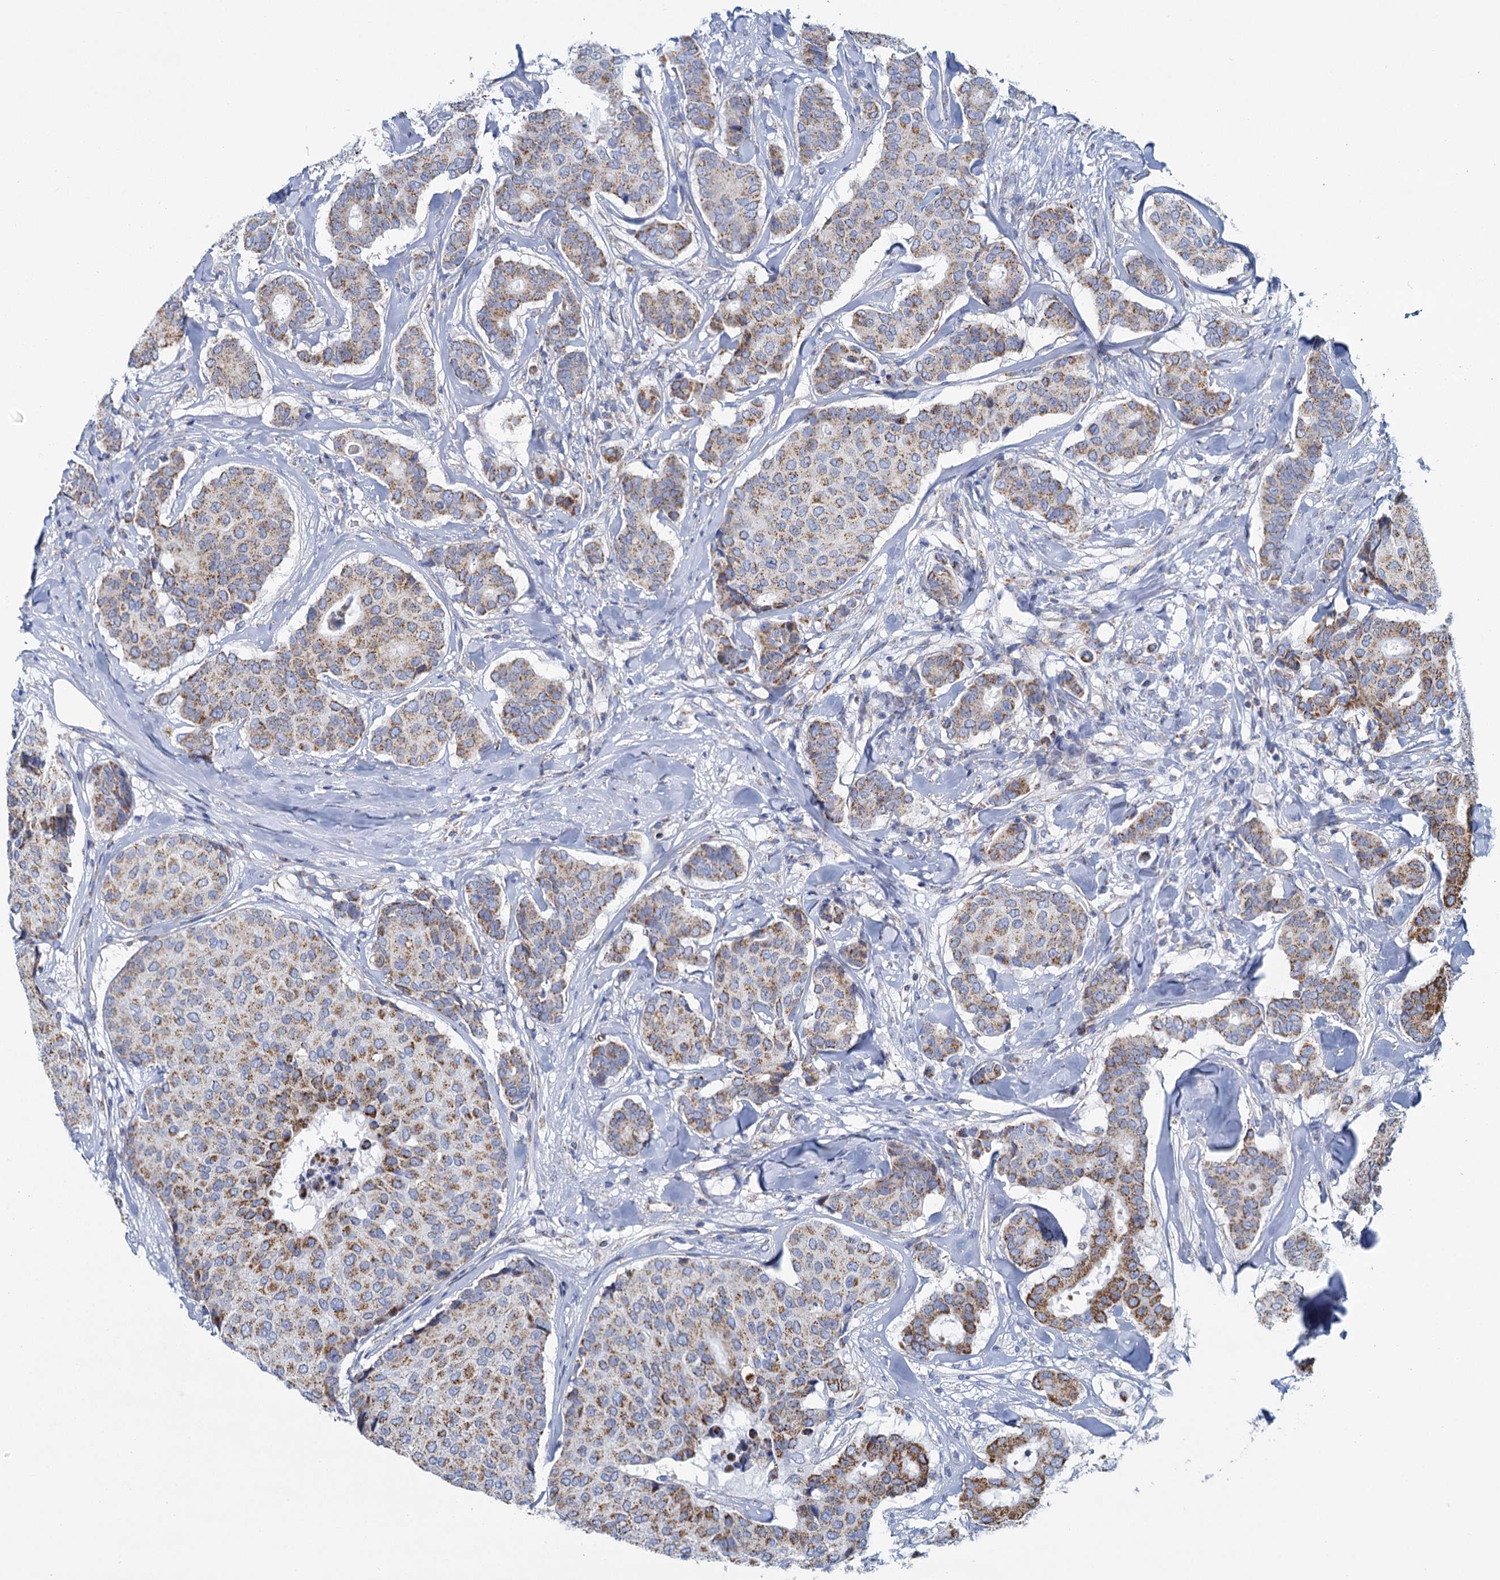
{"staining": {"intensity": "weak", "quantity": ">75%", "location": "cytoplasmic/membranous"}, "tissue": "breast cancer", "cell_type": "Tumor cells", "image_type": "cancer", "snomed": [{"axis": "morphology", "description": "Duct carcinoma"}, {"axis": "topography", "description": "Breast"}], "caption": "The image demonstrates a brown stain indicating the presence of a protein in the cytoplasmic/membranous of tumor cells in breast cancer (intraductal carcinoma).", "gene": "CCP110", "patient": {"sex": "female", "age": 75}}